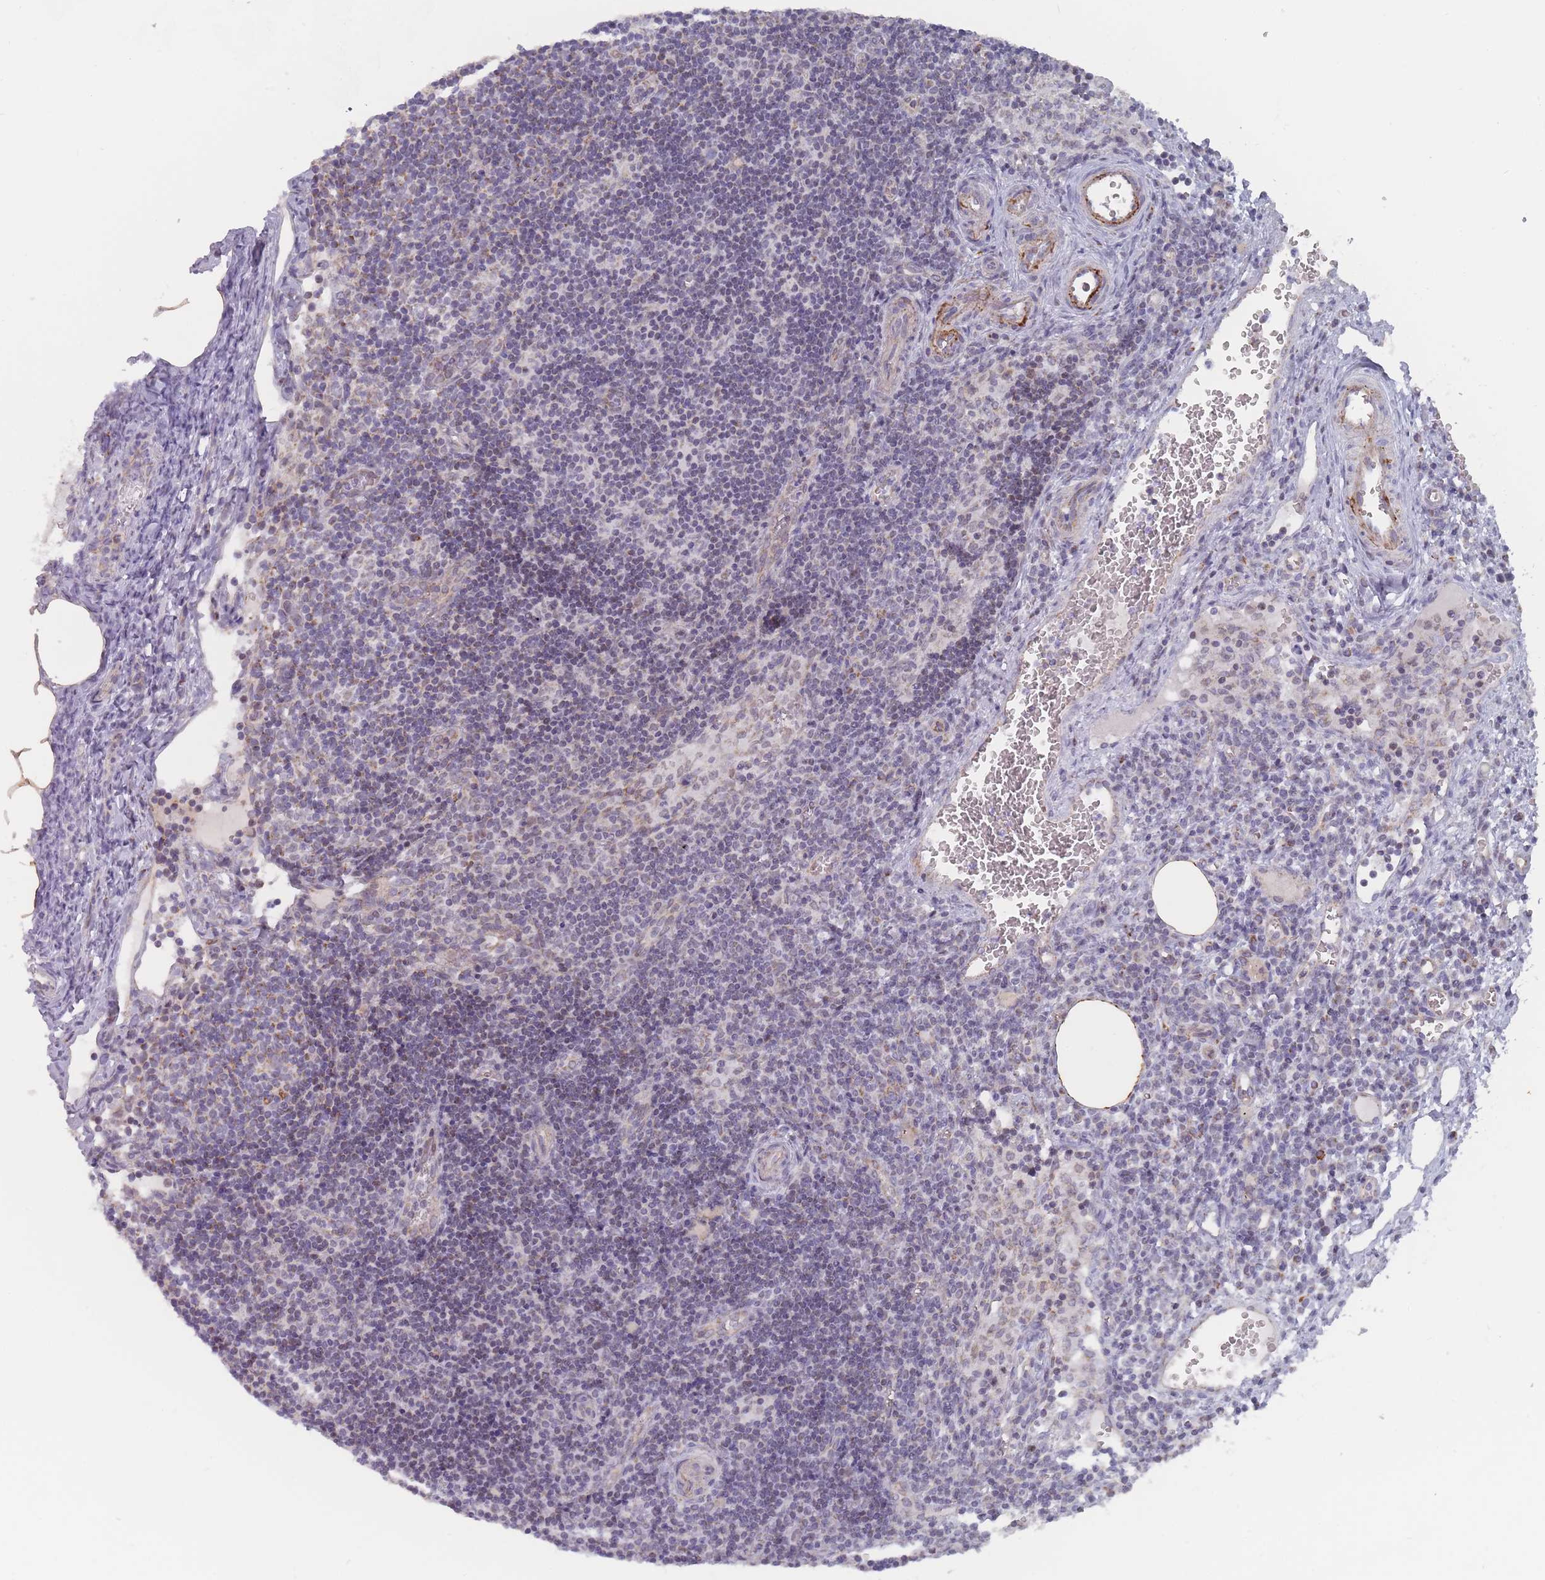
{"staining": {"intensity": "weak", "quantity": "25%-75%", "location": "cytoplasmic/membranous"}, "tissue": "lymph node", "cell_type": "Germinal center cells", "image_type": "normal", "snomed": [{"axis": "morphology", "description": "Normal tissue, NOS"}, {"axis": "topography", "description": "Lymph node"}], "caption": "Immunohistochemical staining of normal lymph node exhibits weak cytoplasmic/membranous protein expression in approximately 25%-75% of germinal center cells.", "gene": "TRARG1", "patient": {"sex": "female", "age": 37}}